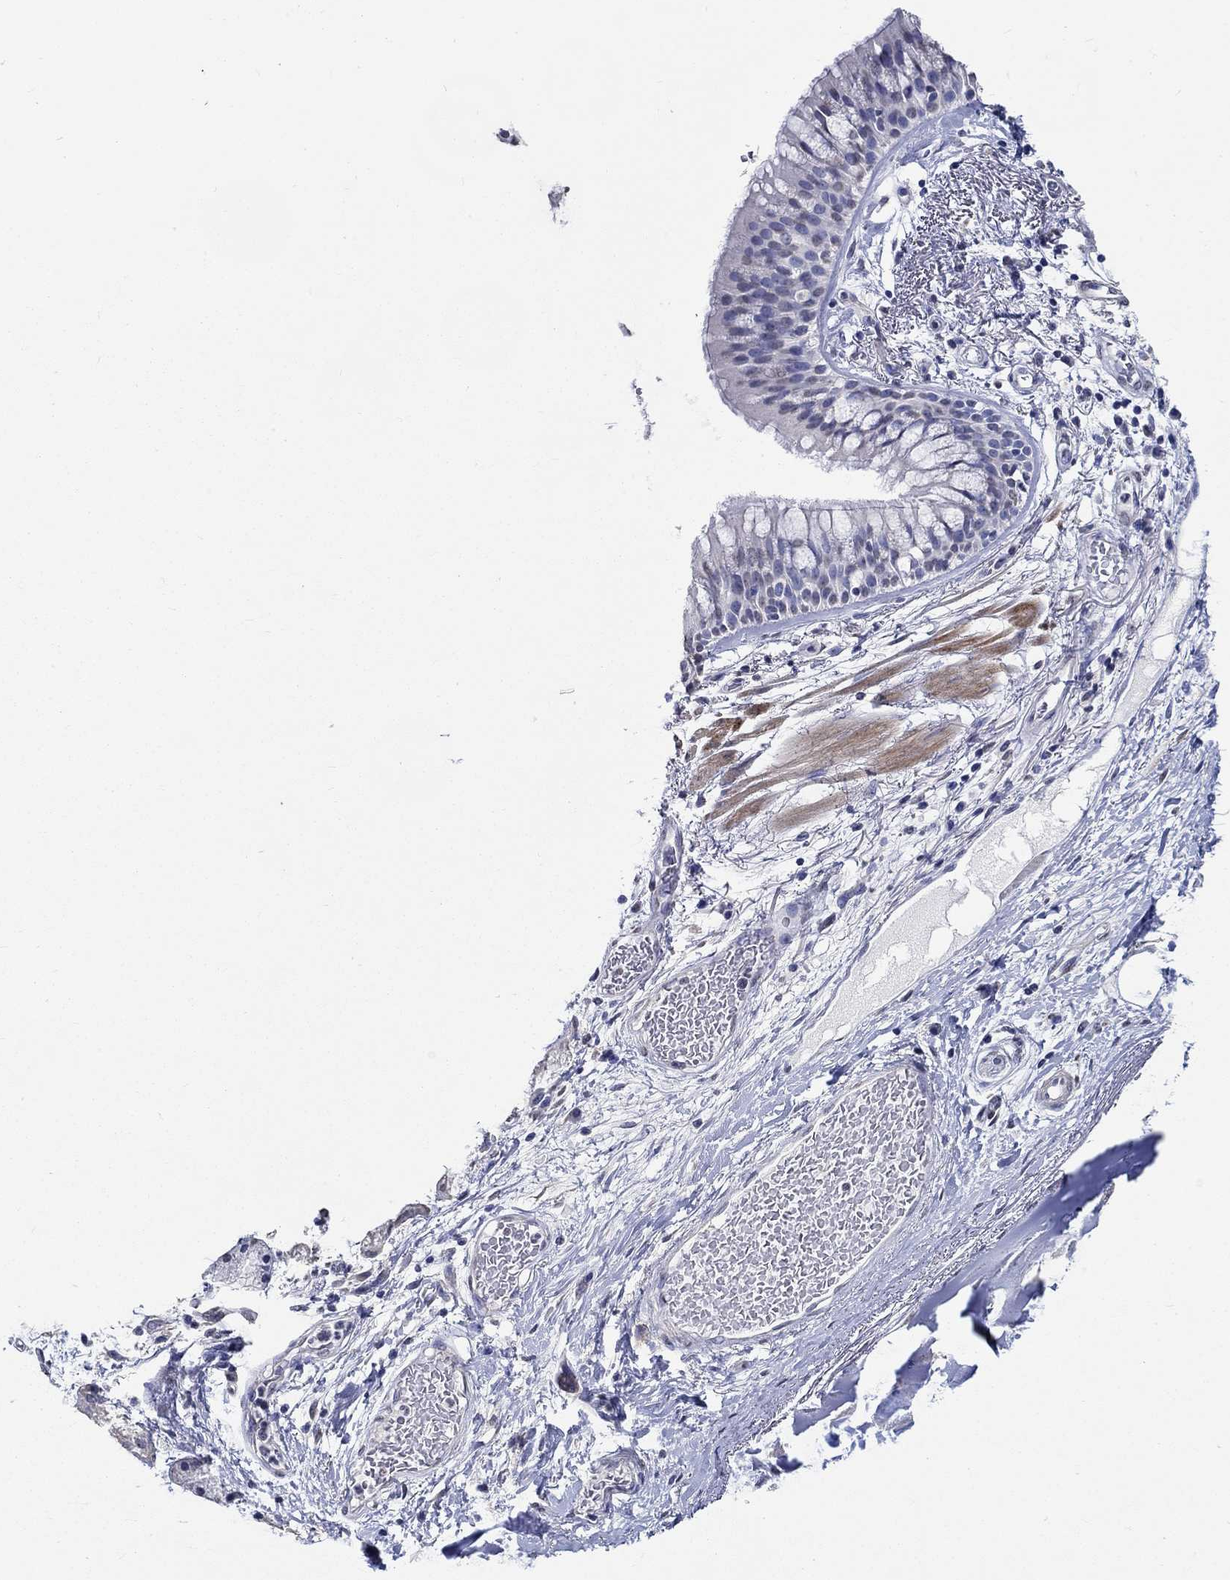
{"staining": {"intensity": "negative", "quantity": "none", "location": "none"}, "tissue": "bronchus", "cell_type": "Respiratory epithelial cells", "image_type": "normal", "snomed": [{"axis": "morphology", "description": "Normal tissue, NOS"}, {"axis": "topography", "description": "Bronchus"}, {"axis": "topography", "description": "Lung"}], "caption": "Respiratory epithelial cells show no significant positivity in unremarkable bronchus.", "gene": "PDE1B", "patient": {"sex": "female", "age": 57}}